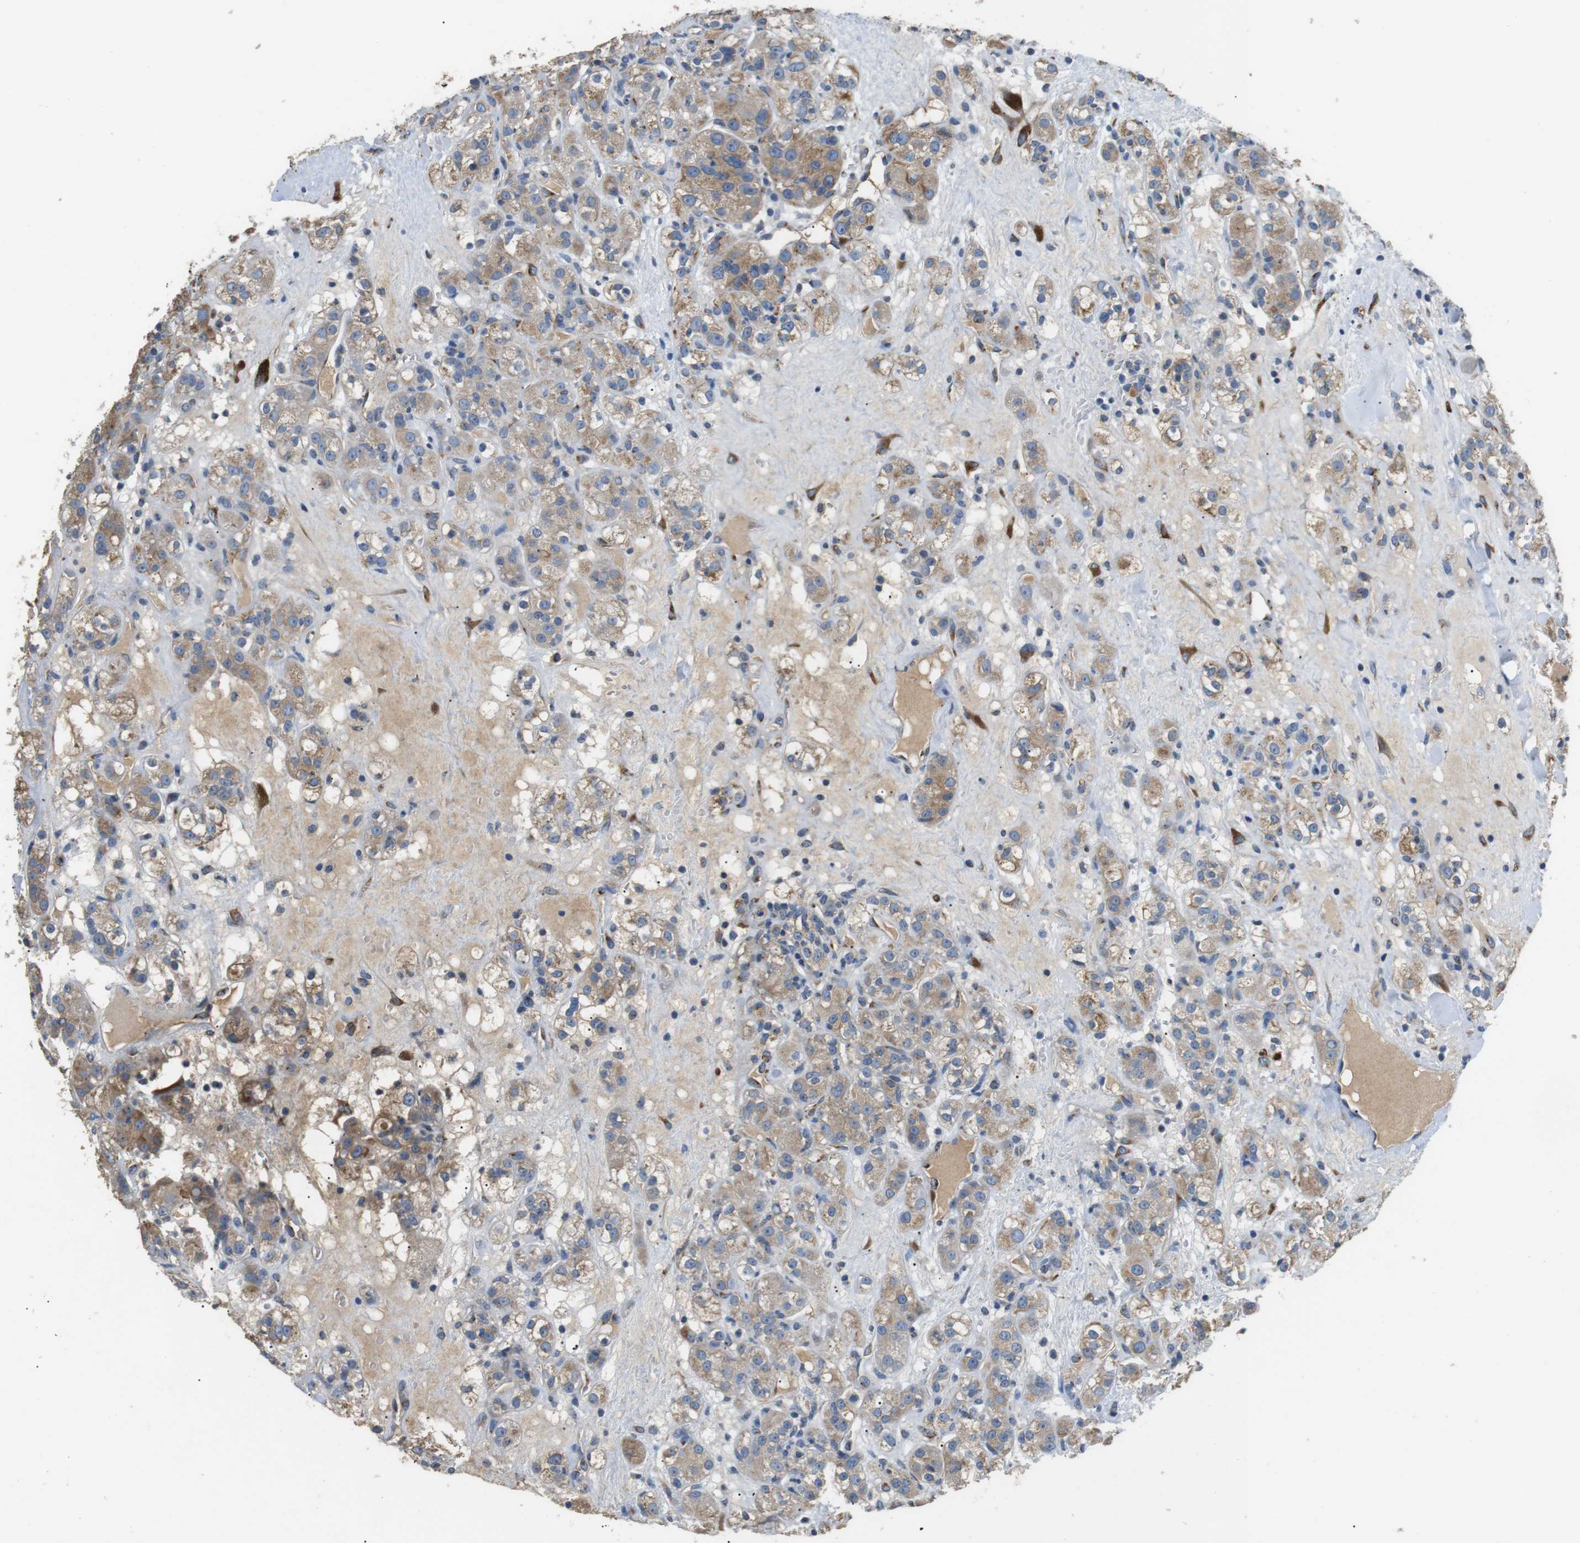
{"staining": {"intensity": "weak", "quantity": ">75%", "location": "cytoplasmic/membranous"}, "tissue": "renal cancer", "cell_type": "Tumor cells", "image_type": "cancer", "snomed": [{"axis": "morphology", "description": "Normal tissue, NOS"}, {"axis": "morphology", "description": "Adenocarcinoma, NOS"}, {"axis": "topography", "description": "Kidney"}], "caption": "Immunohistochemical staining of human adenocarcinoma (renal) exhibits weak cytoplasmic/membranous protein expression in about >75% of tumor cells.", "gene": "UNC5CL", "patient": {"sex": "male", "age": 61}}